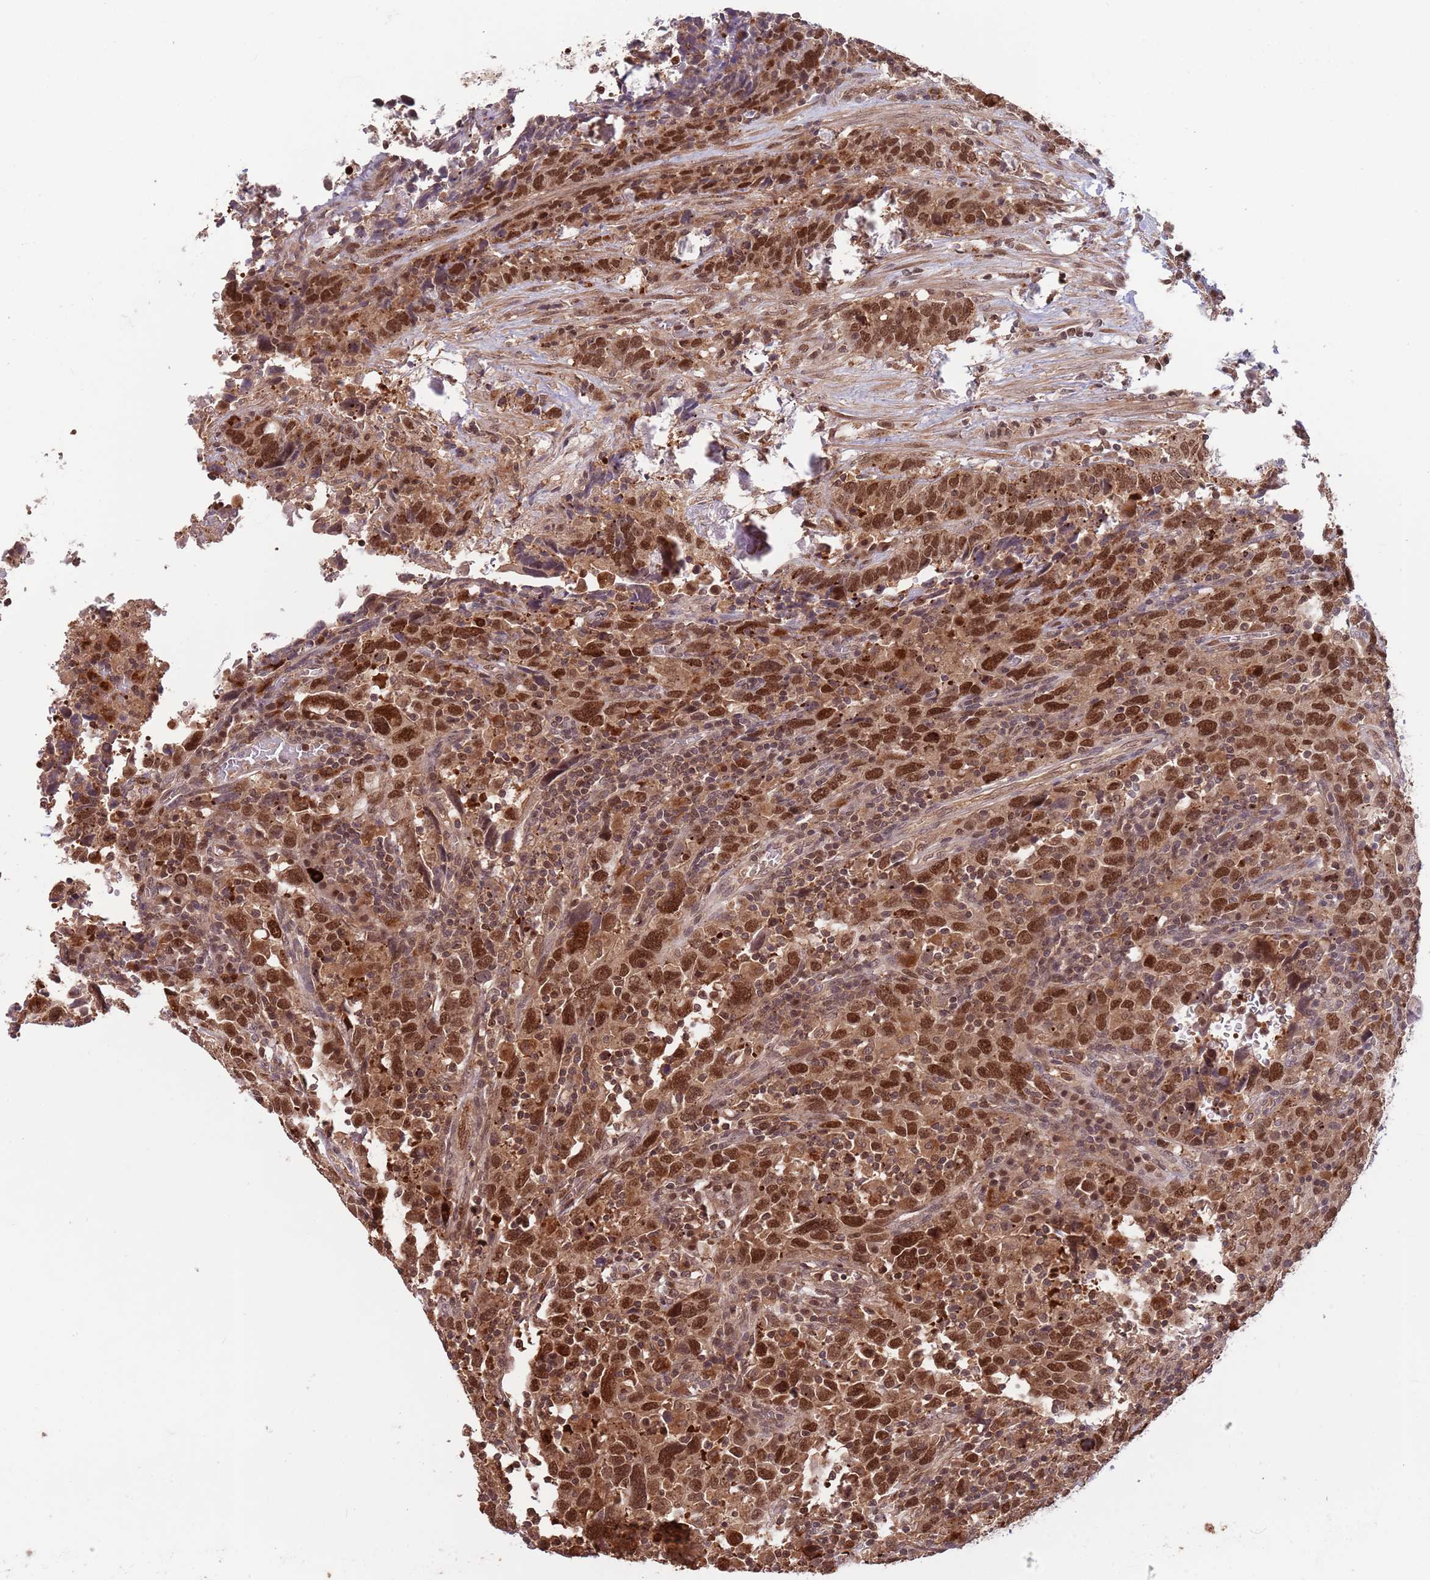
{"staining": {"intensity": "strong", "quantity": ">75%", "location": "nuclear"}, "tissue": "urothelial cancer", "cell_type": "Tumor cells", "image_type": "cancer", "snomed": [{"axis": "morphology", "description": "Urothelial carcinoma, High grade"}, {"axis": "topography", "description": "Urinary bladder"}], "caption": "Urothelial carcinoma (high-grade) stained with a protein marker displays strong staining in tumor cells.", "gene": "SALL1", "patient": {"sex": "male", "age": 61}}